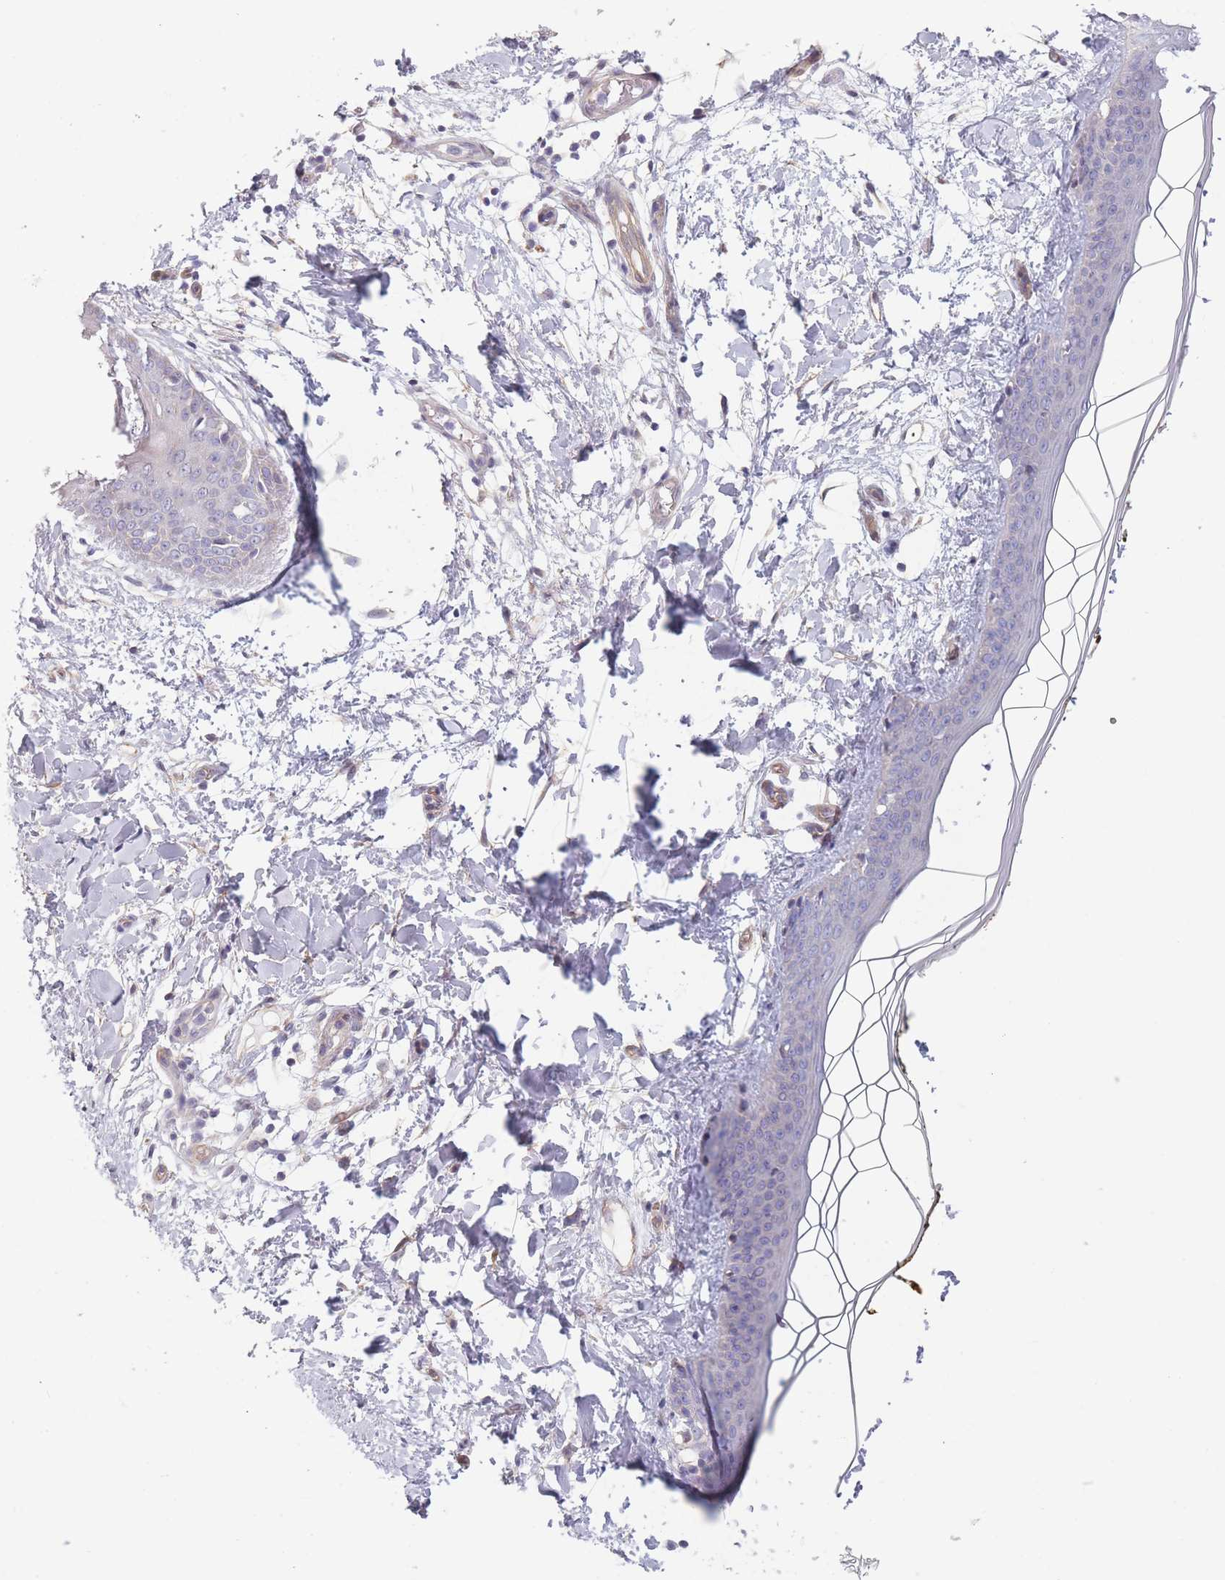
{"staining": {"intensity": "weak", "quantity": ">75%", "location": "cytoplasmic/membranous"}, "tissue": "skin", "cell_type": "Fibroblasts", "image_type": "normal", "snomed": [{"axis": "morphology", "description": "Normal tissue, NOS"}, {"axis": "topography", "description": "Skin"}], "caption": "IHC of normal human skin exhibits low levels of weak cytoplasmic/membranous positivity in approximately >75% of fibroblasts.", "gene": "SLC7A6", "patient": {"sex": "female", "age": 34}}